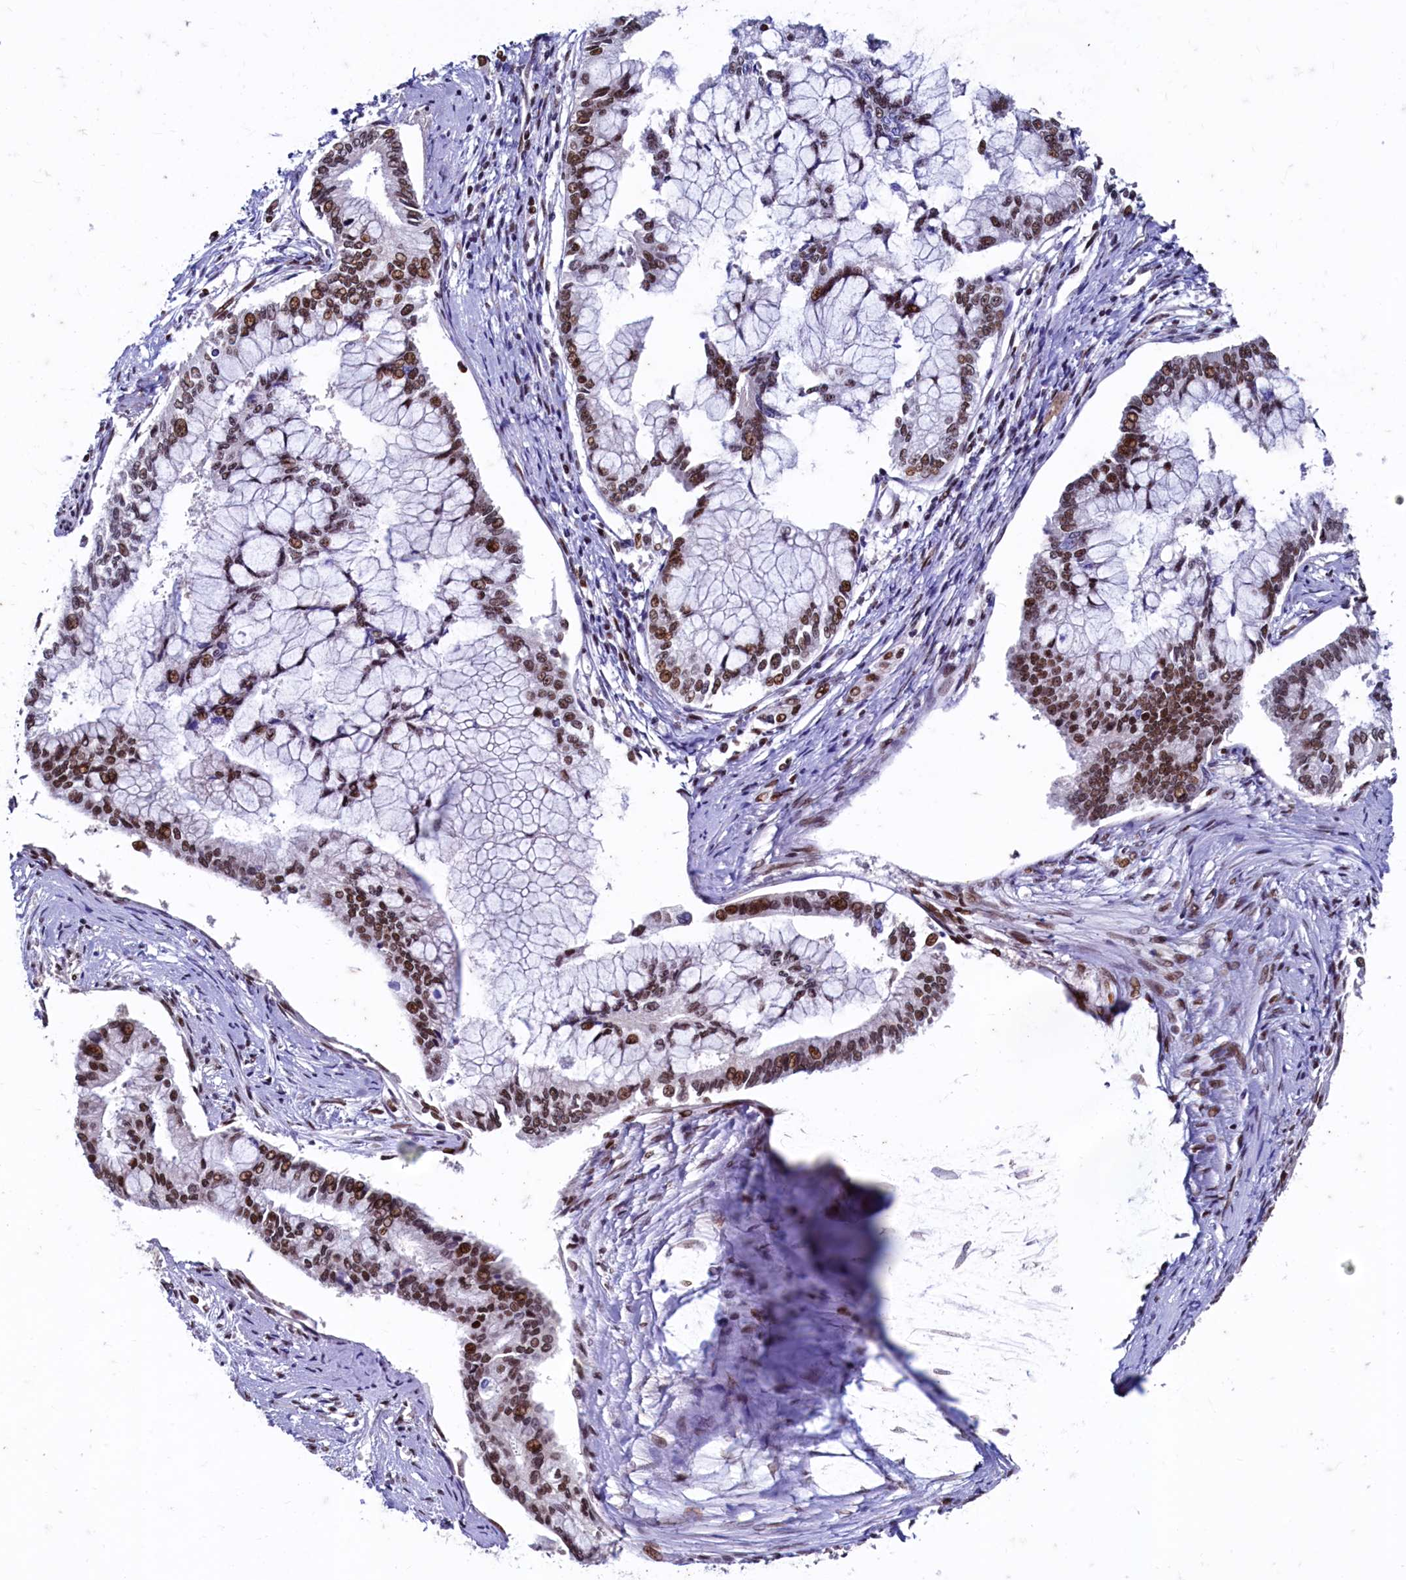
{"staining": {"intensity": "strong", "quantity": ">75%", "location": "nuclear"}, "tissue": "pancreatic cancer", "cell_type": "Tumor cells", "image_type": "cancer", "snomed": [{"axis": "morphology", "description": "Adenocarcinoma, NOS"}, {"axis": "topography", "description": "Pancreas"}], "caption": "Pancreatic cancer (adenocarcinoma) tissue shows strong nuclear staining in approximately >75% of tumor cells, visualized by immunohistochemistry.", "gene": "CPSF7", "patient": {"sex": "male", "age": 58}}